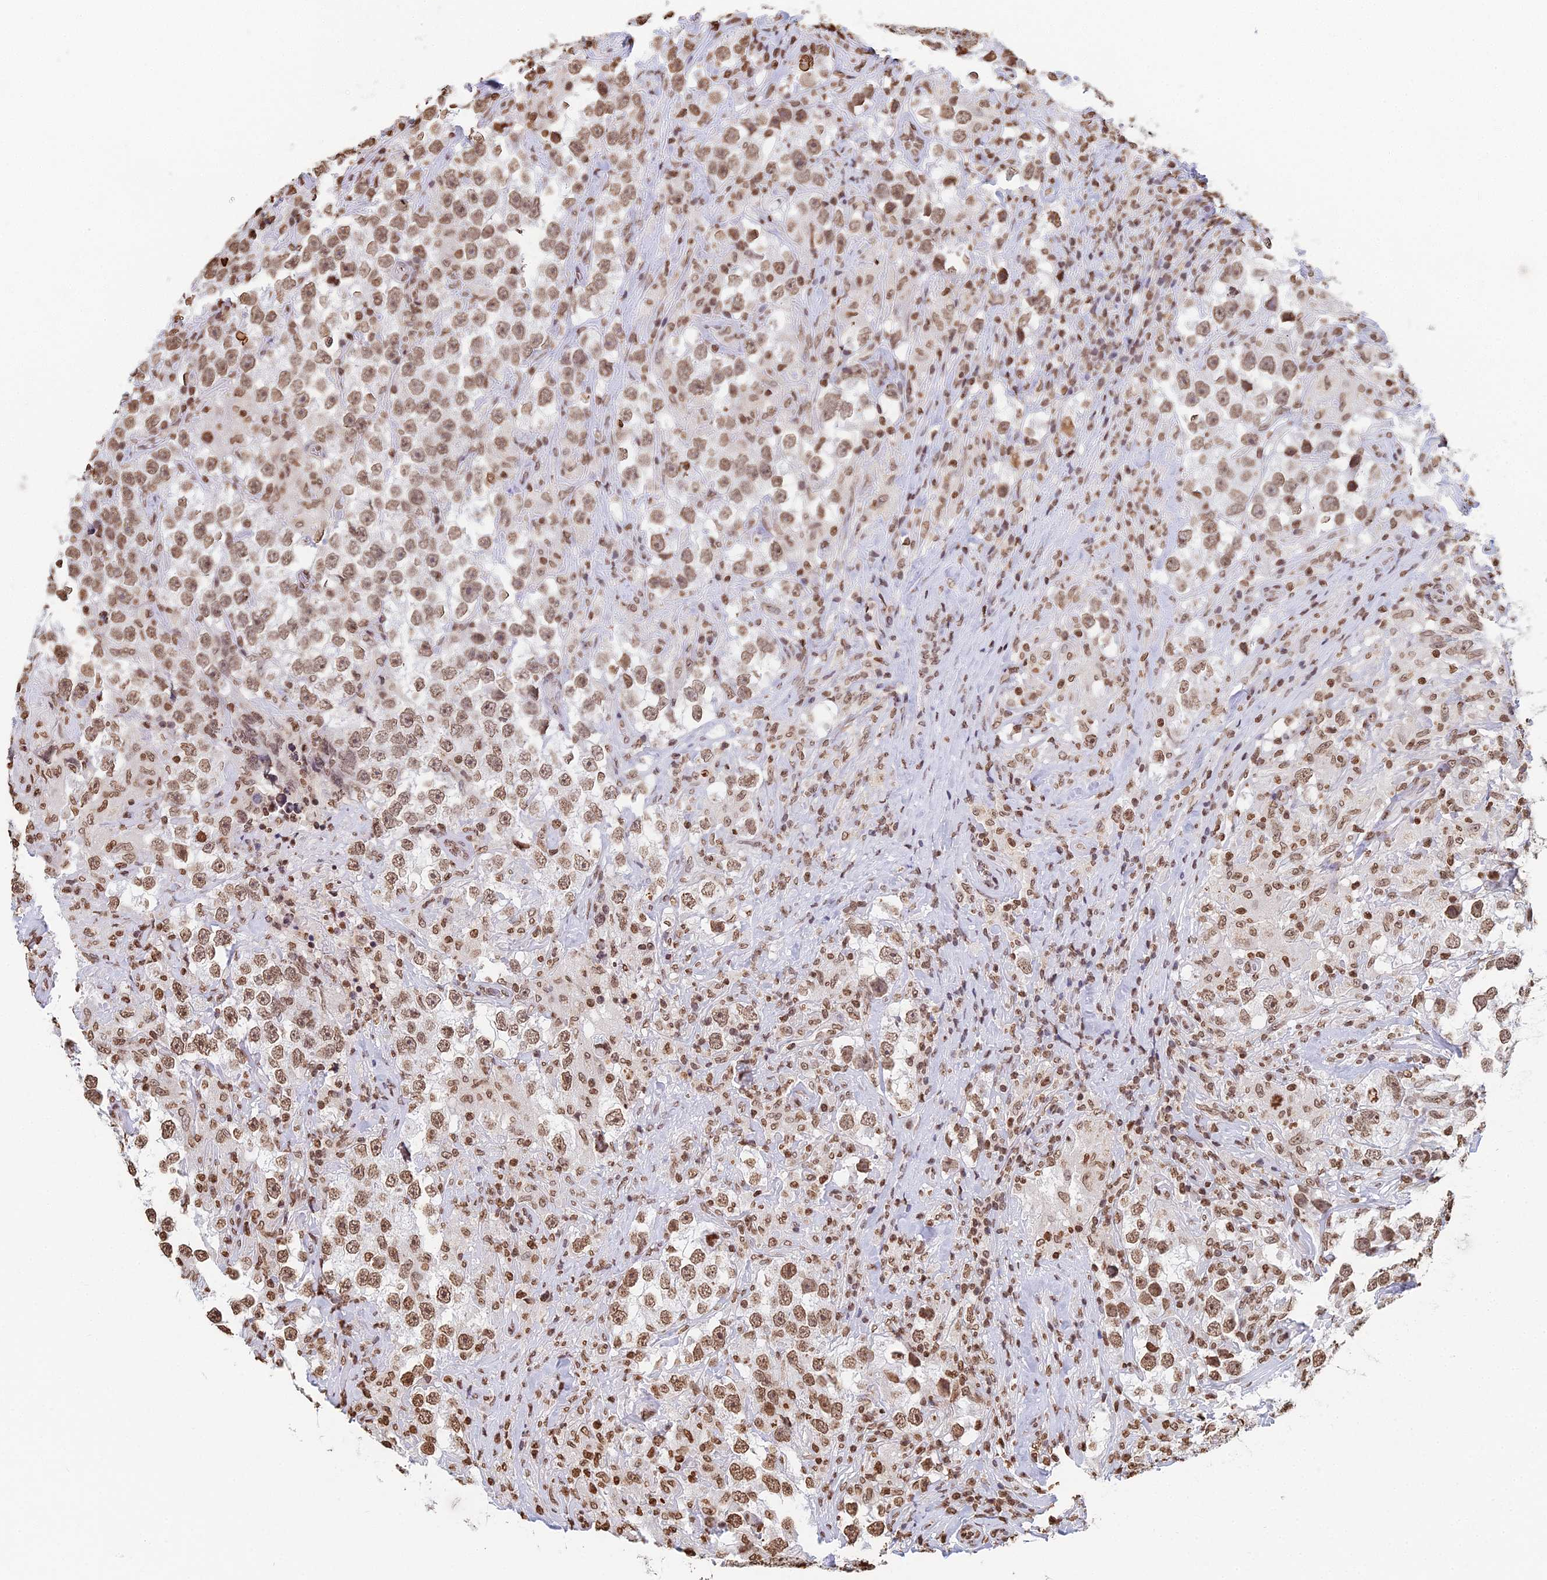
{"staining": {"intensity": "moderate", "quantity": ">75%", "location": "nuclear"}, "tissue": "testis cancer", "cell_type": "Tumor cells", "image_type": "cancer", "snomed": [{"axis": "morphology", "description": "Seminoma, NOS"}, {"axis": "topography", "description": "Testis"}], "caption": "A brown stain labels moderate nuclear staining of a protein in testis seminoma tumor cells. Using DAB (brown) and hematoxylin (blue) stains, captured at high magnification using brightfield microscopy.", "gene": "GBP3", "patient": {"sex": "male", "age": 46}}